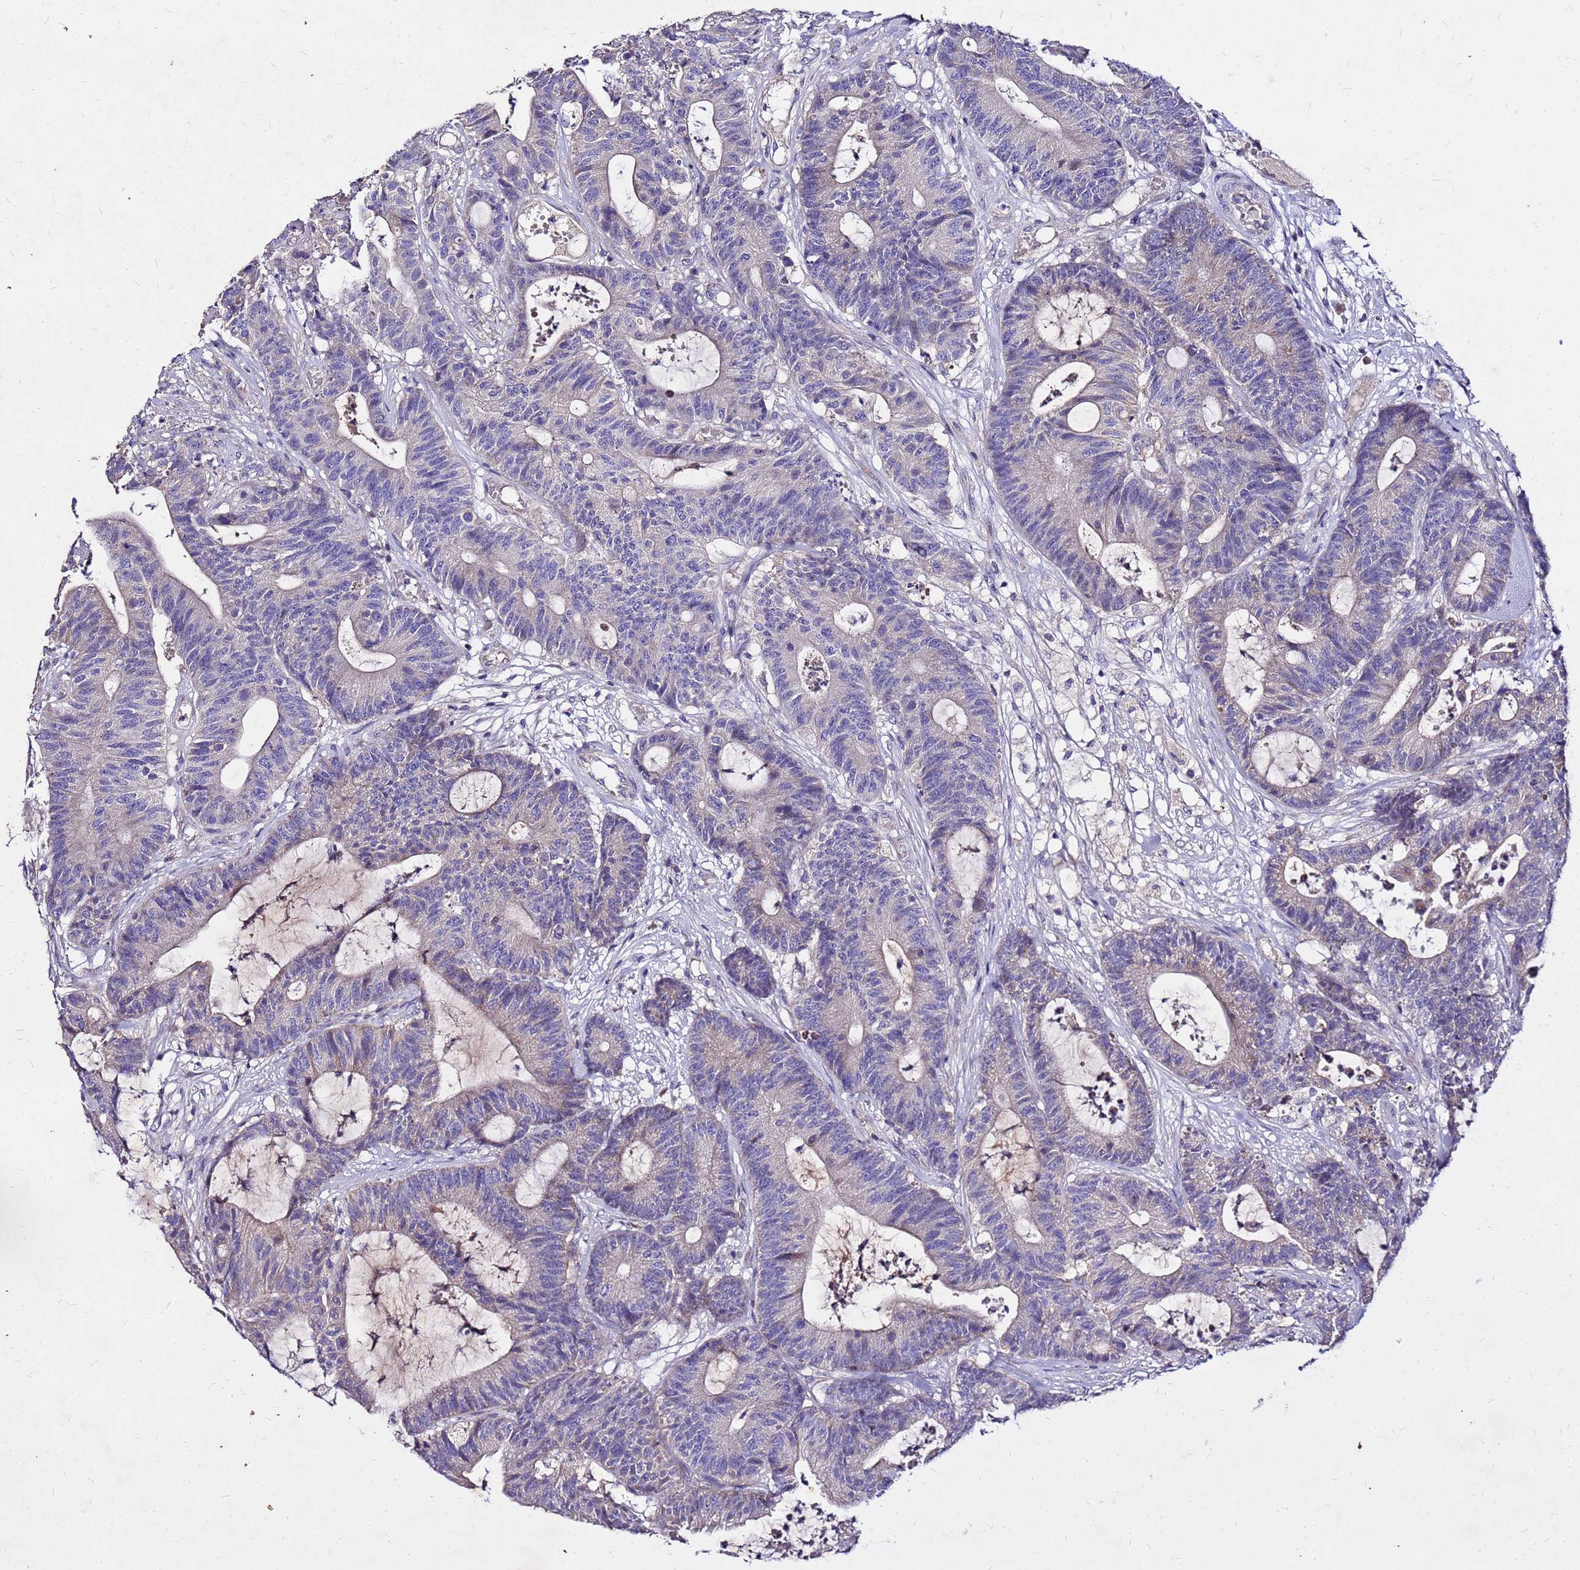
{"staining": {"intensity": "negative", "quantity": "none", "location": "none"}, "tissue": "colorectal cancer", "cell_type": "Tumor cells", "image_type": "cancer", "snomed": [{"axis": "morphology", "description": "Adenocarcinoma, NOS"}, {"axis": "topography", "description": "Colon"}], "caption": "Immunohistochemistry image of neoplastic tissue: human adenocarcinoma (colorectal) stained with DAB demonstrates no significant protein expression in tumor cells. Brightfield microscopy of IHC stained with DAB (brown) and hematoxylin (blue), captured at high magnification.", "gene": "COX14", "patient": {"sex": "female", "age": 84}}